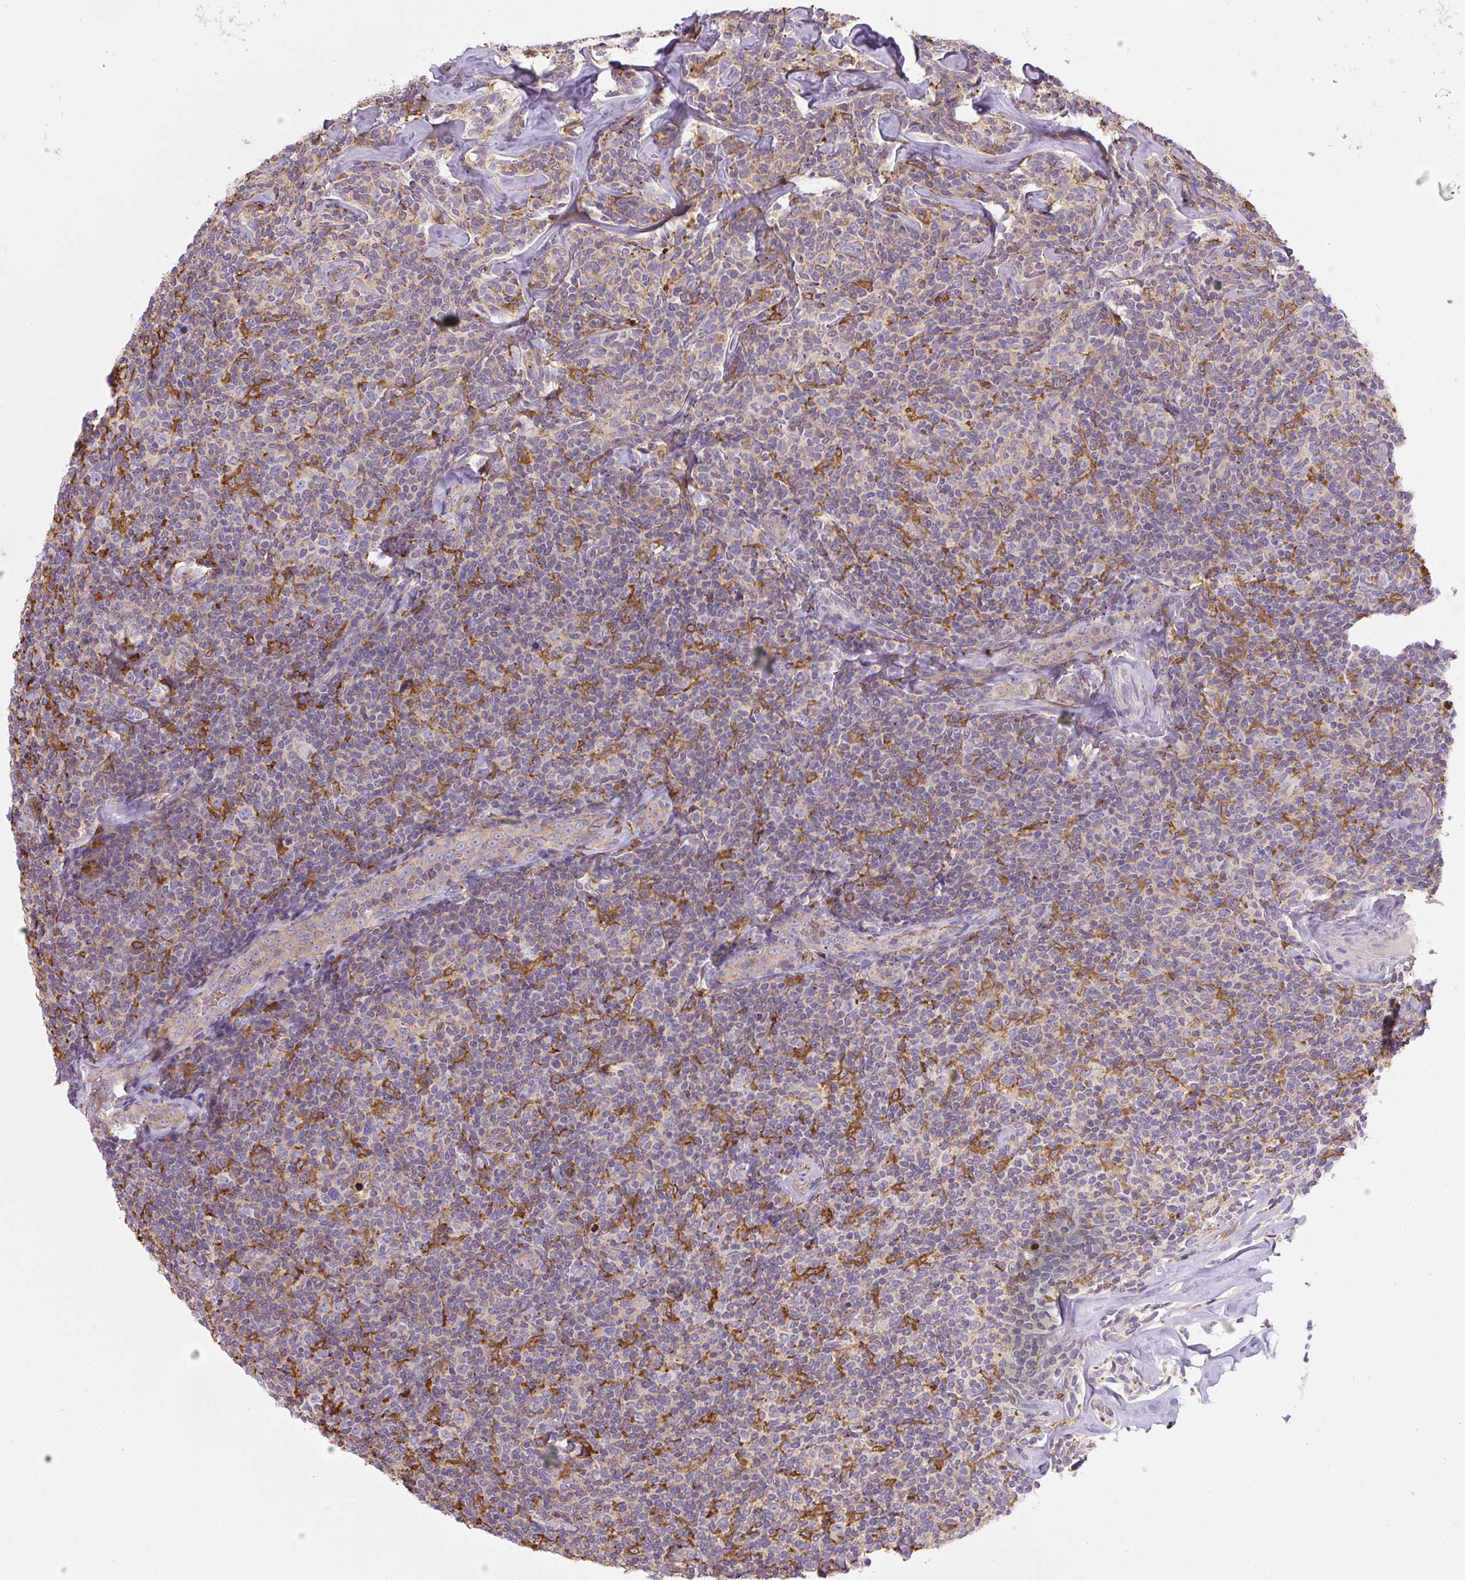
{"staining": {"intensity": "negative", "quantity": "none", "location": "none"}, "tissue": "lymphoma", "cell_type": "Tumor cells", "image_type": "cancer", "snomed": [{"axis": "morphology", "description": "Malignant lymphoma, non-Hodgkin's type, Low grade"}, {"axis": "topography", "description": "Lymph node"}], "caption": "This is an immunohistochemistry image of malignant lymphoma, non-Hodgkin's type (low-grade). There is no positivity in tumor cells.", "gene": "PIP5KL1", "patient": {"sex": "female", "age": 56}}